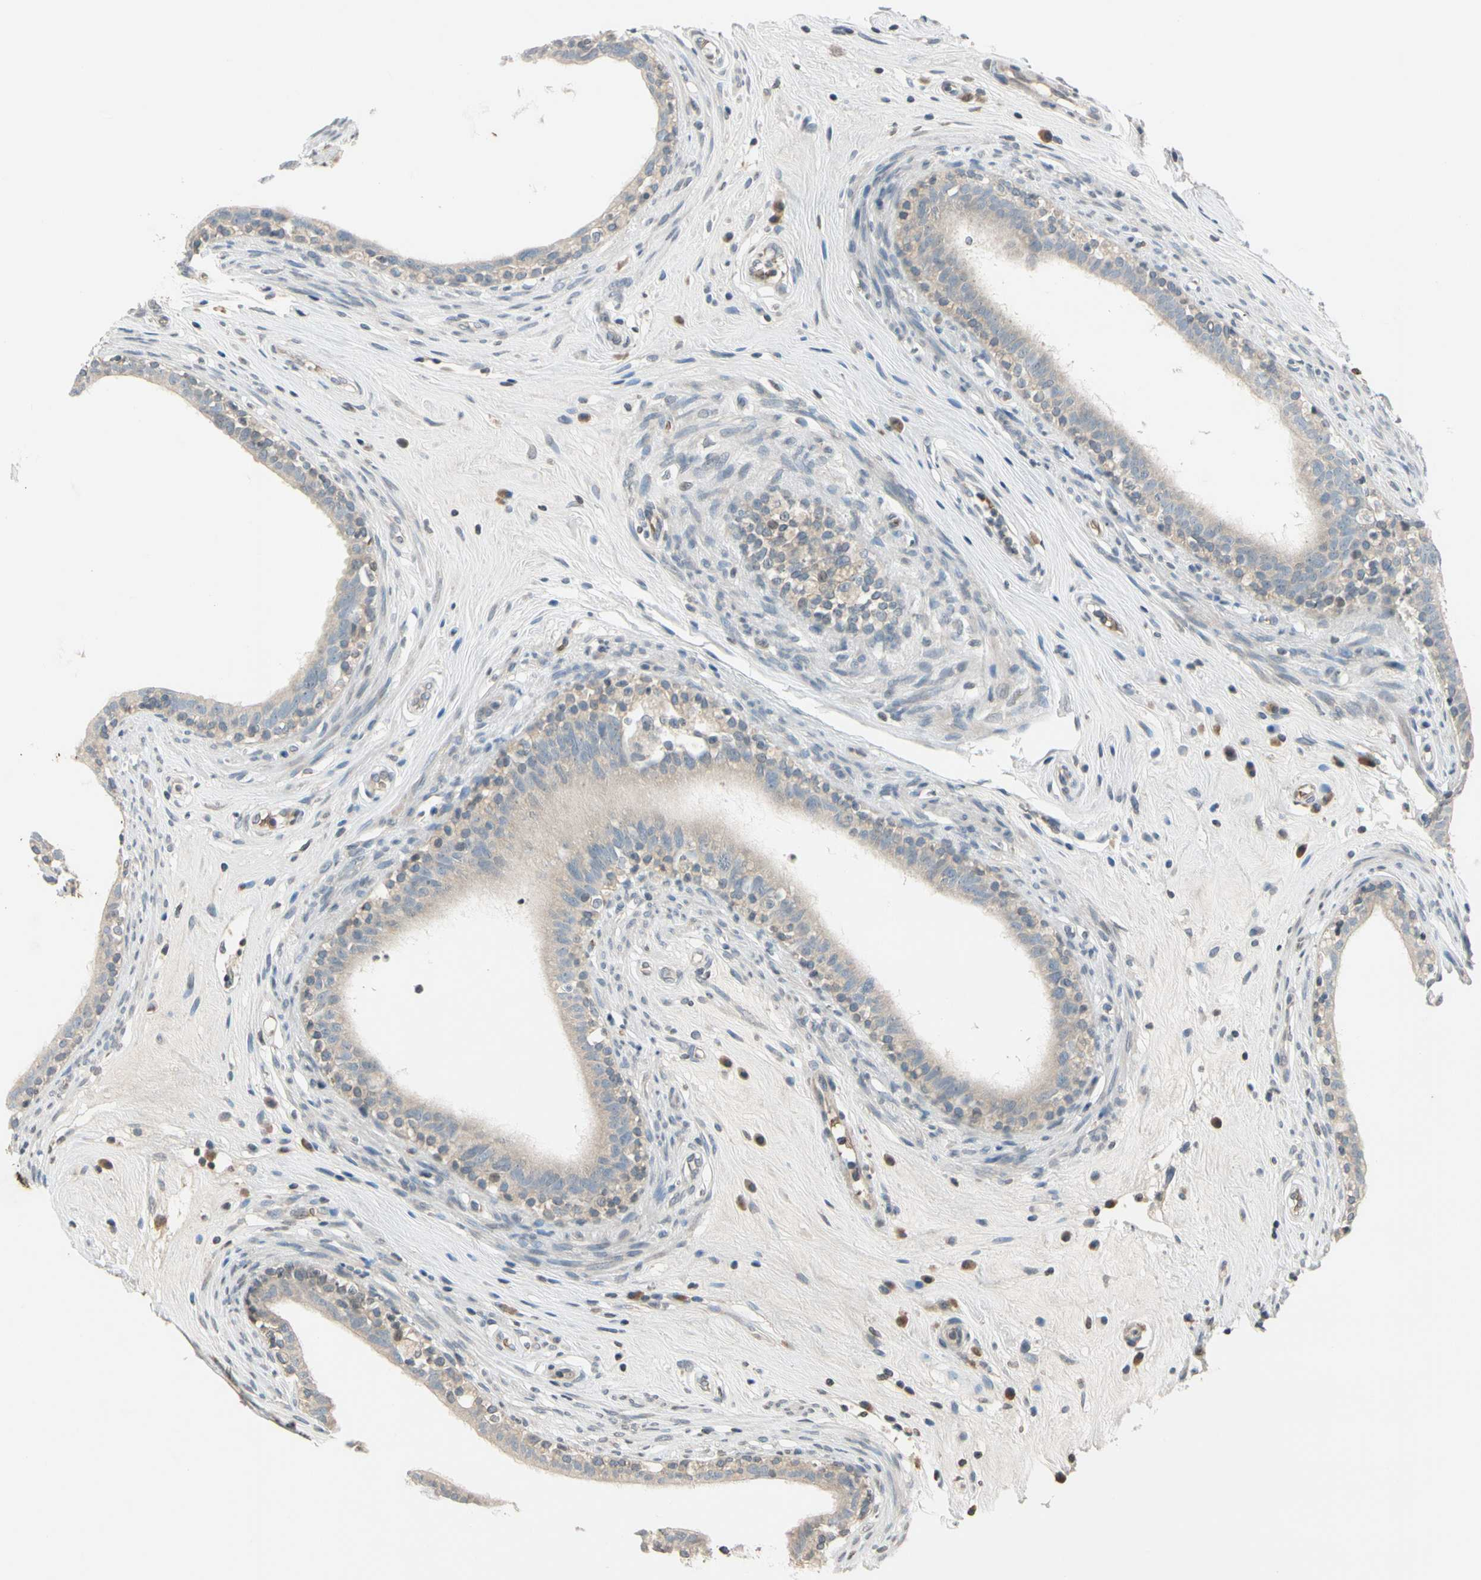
{"staining": {"intensity": "weak", "quantity": "<25%", "location": "cytoplasmic/membranous"}, "tissue": "epididymis", "cell_type": "Glandular cells", "image_type": "normal", "snomed": [{"axis": "morphology", "description": "Normal tissue, NOS"}, {"axis": "morphology", "description": "Inflammation, NOS"}, {"axis": "topography", "description": "Epididymis"}], "caption": "Immunohistochemistry of benign epididymis exhibits no expression in glandular cells. (Stains: DAB IHC with hematoxylin counter stain, Microscopy: brightfield microscopy at high magnification).", "gene": "GYPC", "patient": {"sex": "male", "age": 84}}